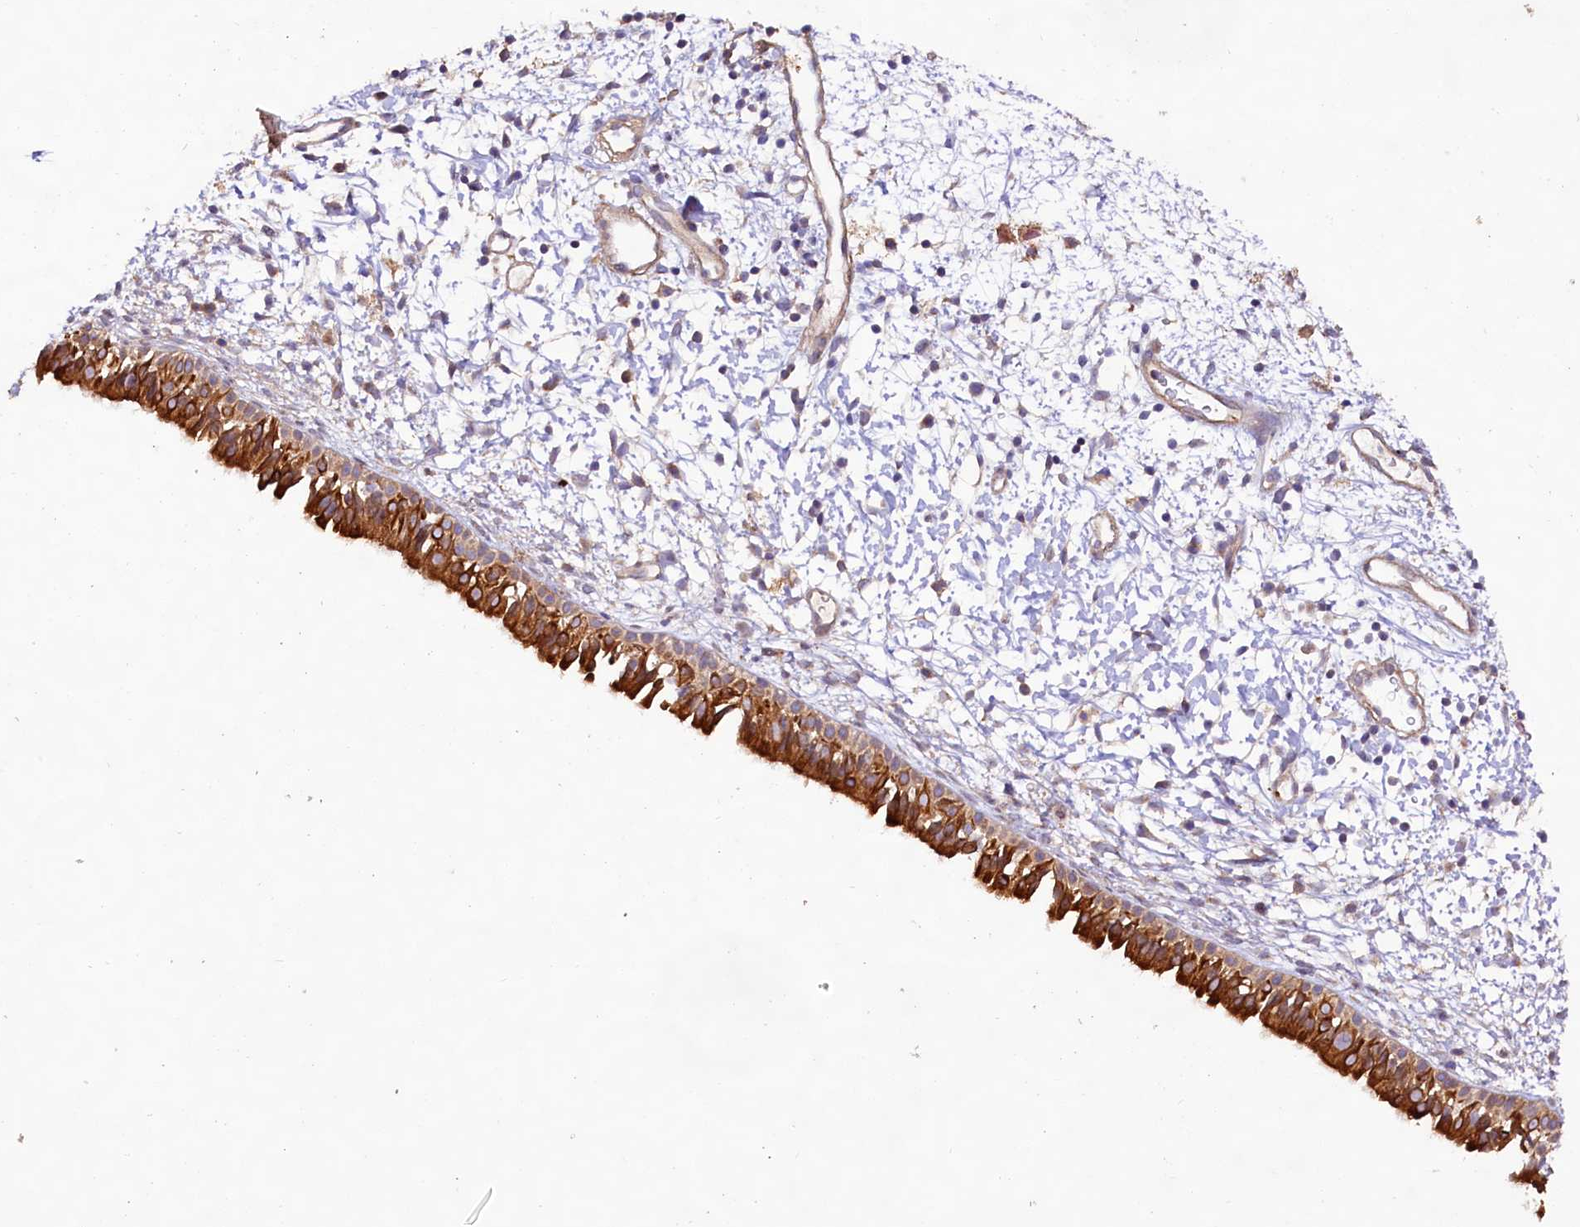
{"staining": {"intensity": "strong", "quantity": ">75%", "location": "cytoplasmic/membranous"}, "tissue": "nasopharynx", "cell_type": "Respiratory epithelial cells", "image_type": "normal", "snomed": [{"axis": "morphology", "description": "Normal tissue, NOS"}, {"axis": "topography", "description": "Nasopharynx"}], "caption": "Immunohistochemical staining of unremarkable human nasopharynx displays strong cytoplasmic/membranous protein staining in approximately >75% of respiratory epithelial cells.", "gene": "VPS11", "patient": {"sex": "male", "age": 22}}